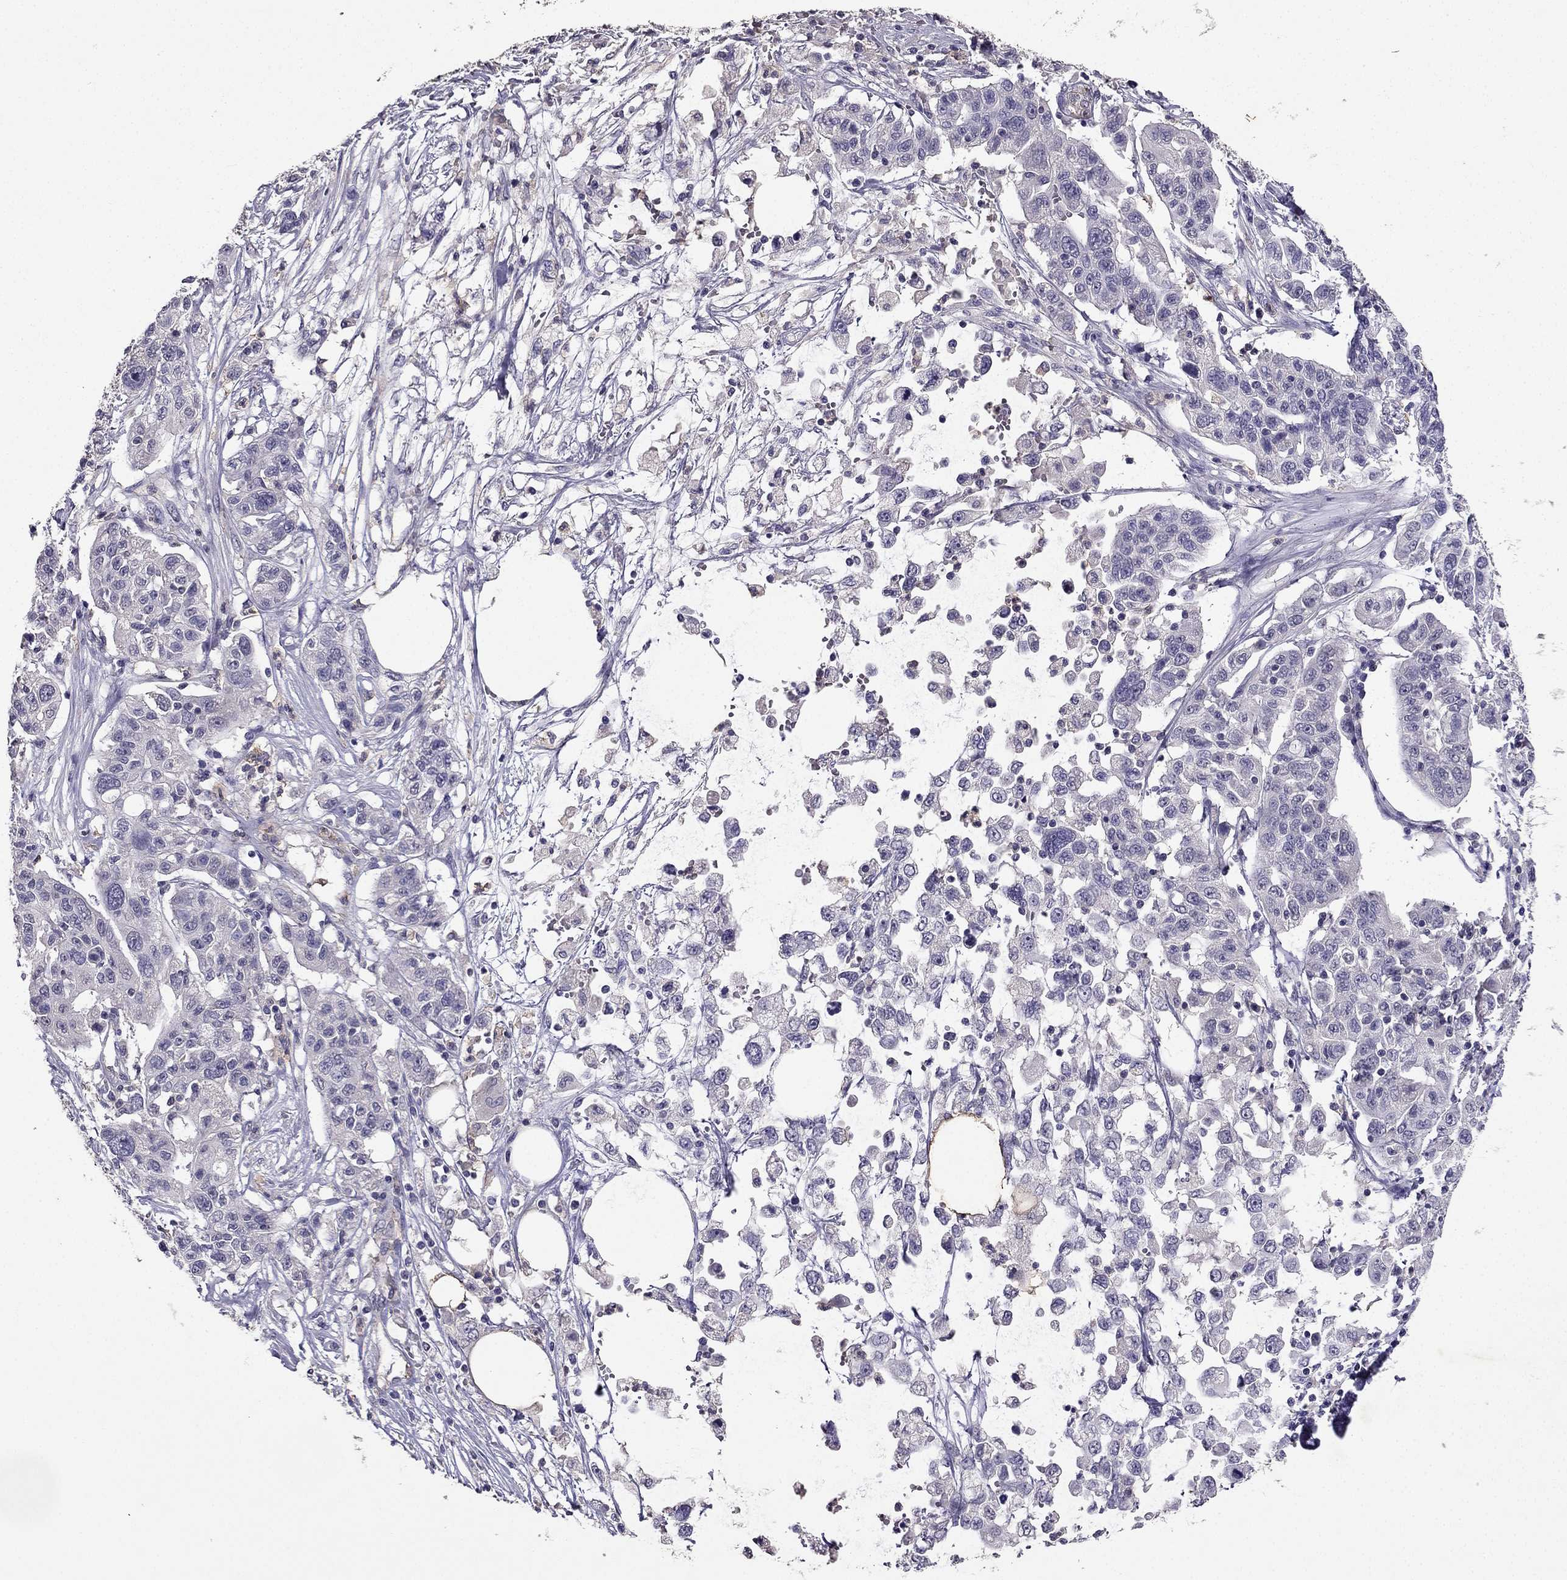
{"staining": {"intensity": "negative", "quantity": "none", "location": "none"}, "tissue": "liver cancer", "cell_type": "Tumor cells", "image_type": "cancer", "snomed": [{"axis": "morphology", "description": "Adenocarcinoma, NOS"}, {"axis": "morphology", "description": "Cholangiocarcinoma"}, {"axis": "topography", "description": "Liver"}], "caption": "Histopathology image shows no significant protein expression in tumor cells of adenocarcinoma (liver). (Immunohistochemistry, brightfield microscopy, high magnification).", "gene": "RFLNB", "patient": {"sex": "male", "age": 64}}